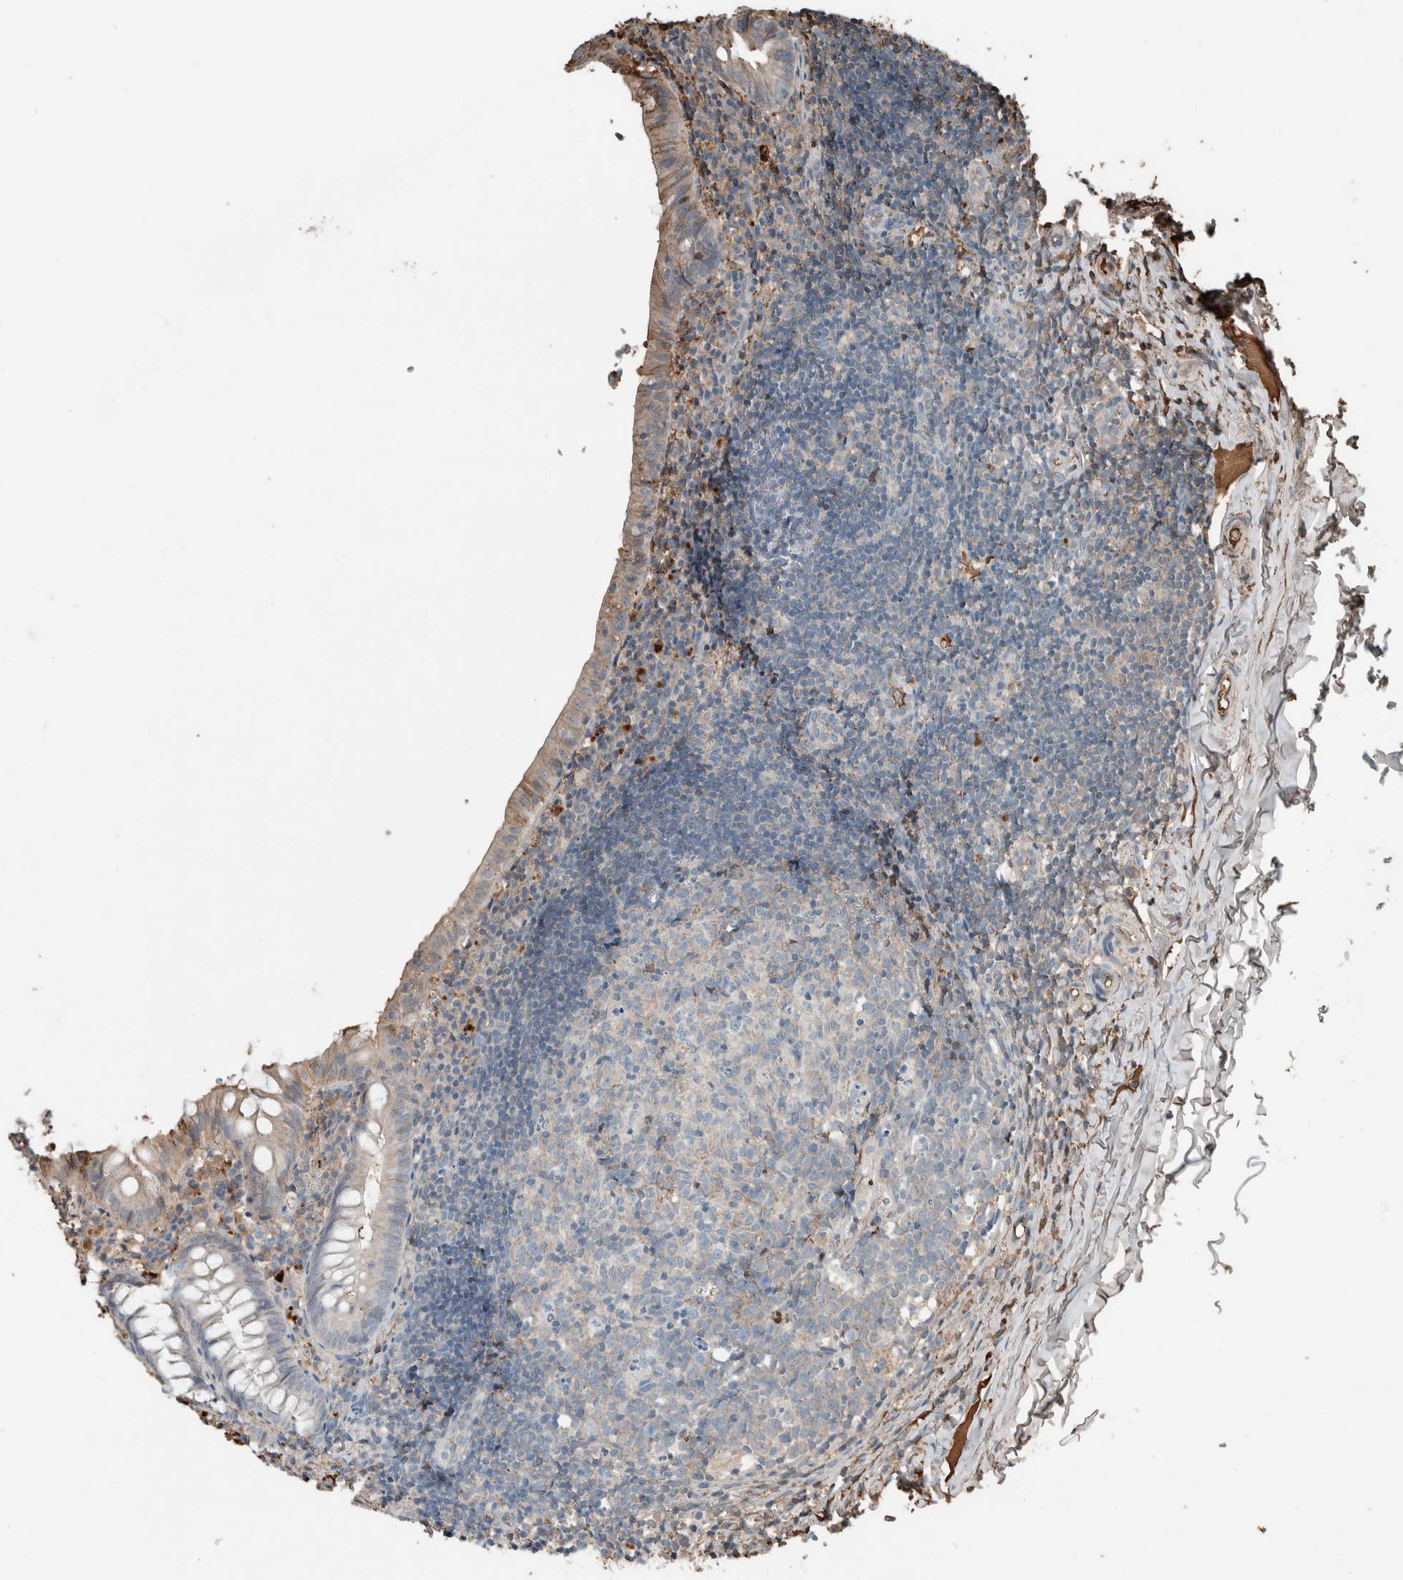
{"staining": {"intensity": "negative", "quantity": "none", "location": "none"}, "tissue": "appendix", "cell_type": "Glandular cells", "image_type": "normal", "snomed": [{"axis": "morphology", "description": "Normal tissue, NOS"}, {"axis": "topography", "description": "Appendix"}], "caption": "This is an immunohistochemistry (IHC) image of unremarkable human appendix. There is no positivity in glandular cells.", "gene": "USP34", "patient": {"sex": "male", "age": 8}}